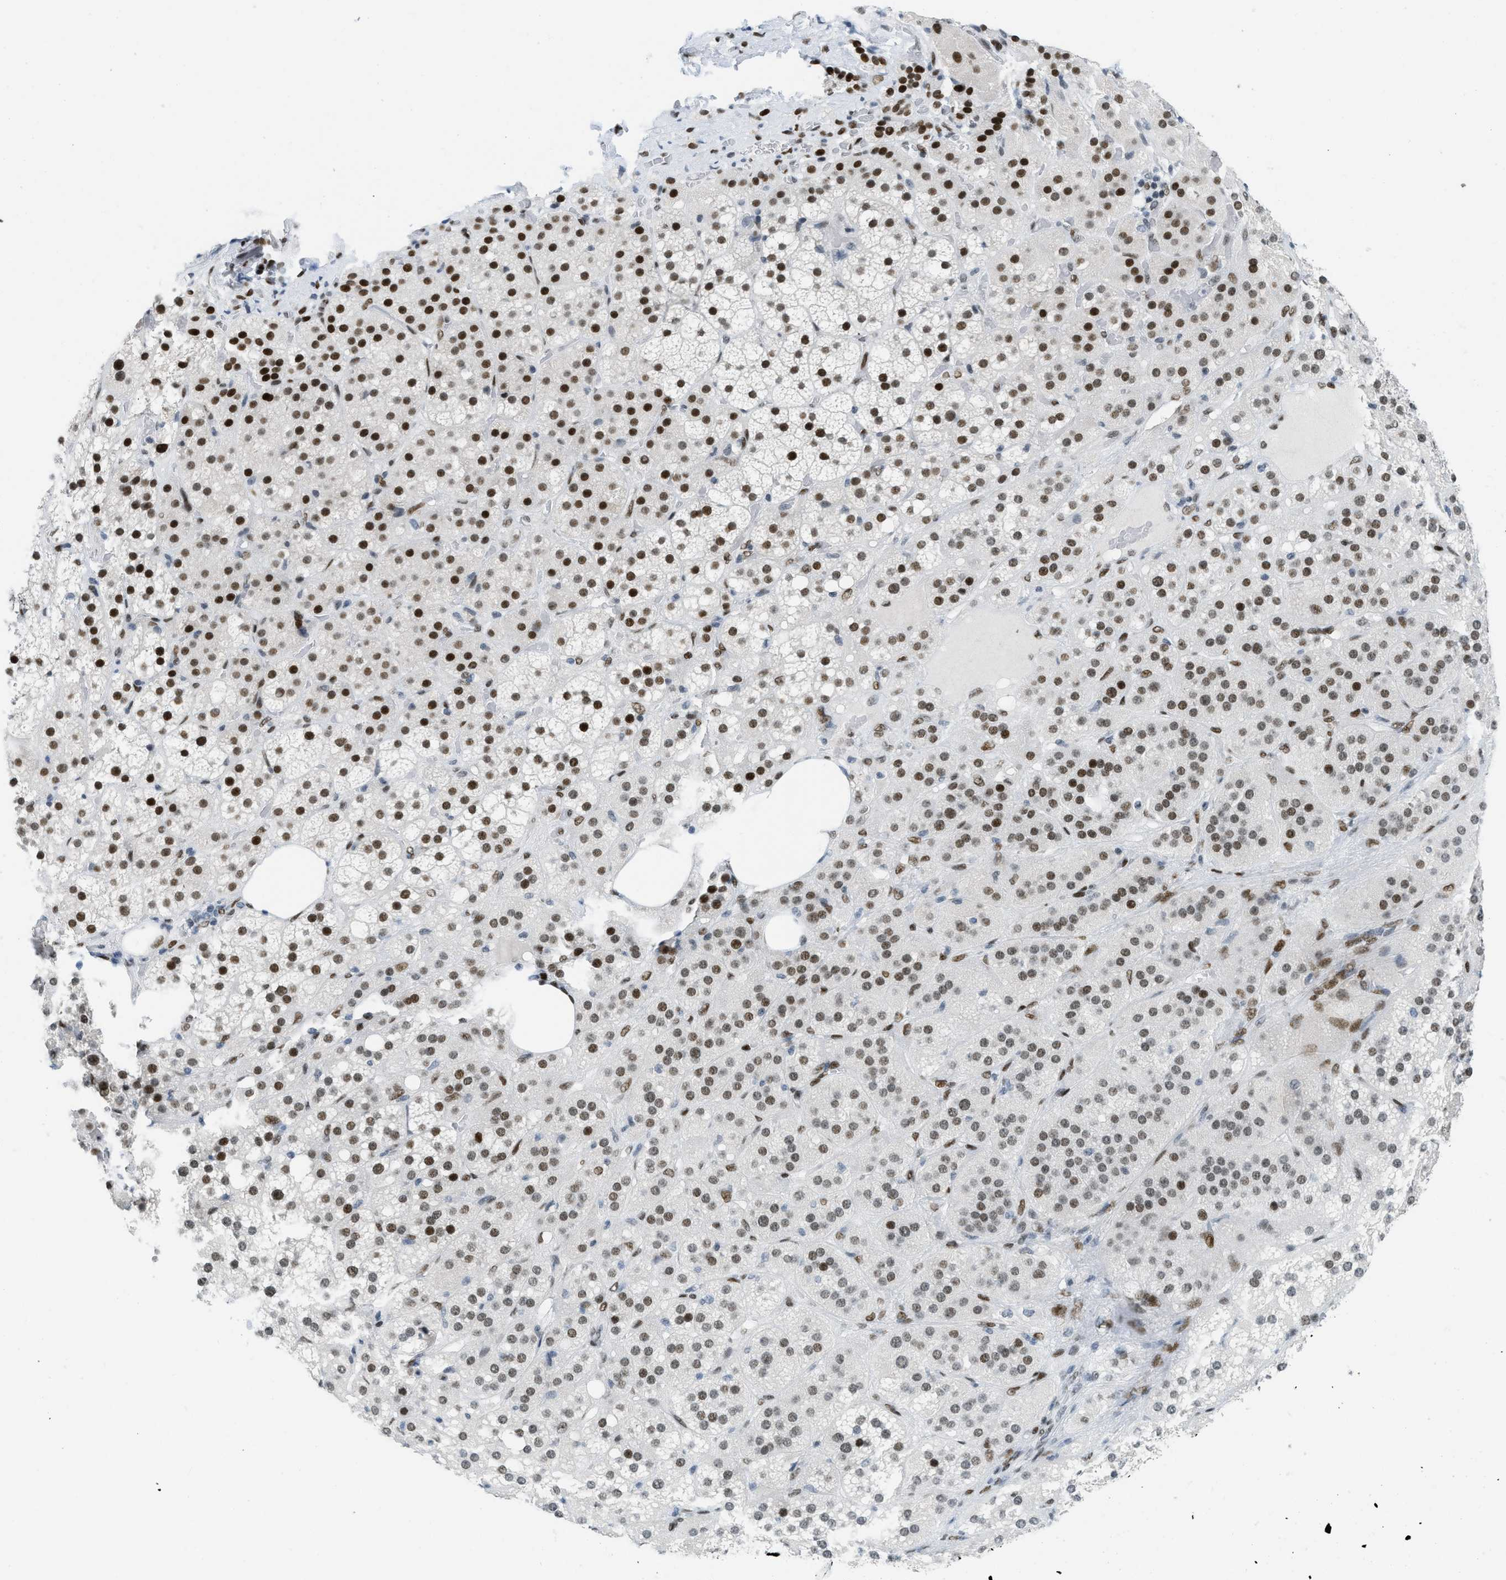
{"staining": {"intensity": "strong", "quantity": ">75%", "location": "nuclear"}, "tissue": "adrenal gland", "cell_type": "Glandular cells", "image_type": "normal", "snomed": [{"axis": "morphology", "description": "Normal tissue, NOS"}, {"axis": "topography", "description": "Adrenal gland"}], "caption": "Immunohistochemistry histopathology image of unremarkable adrenal gland: adrenal gland stained using immunohistochemistry shows high levels of strong protein expression localized specifically in the nuclear of glandular cells, appearing as a nuclear brown color.", "gene": "PBX1", "patient": {"sex": "female", "age": 59}}